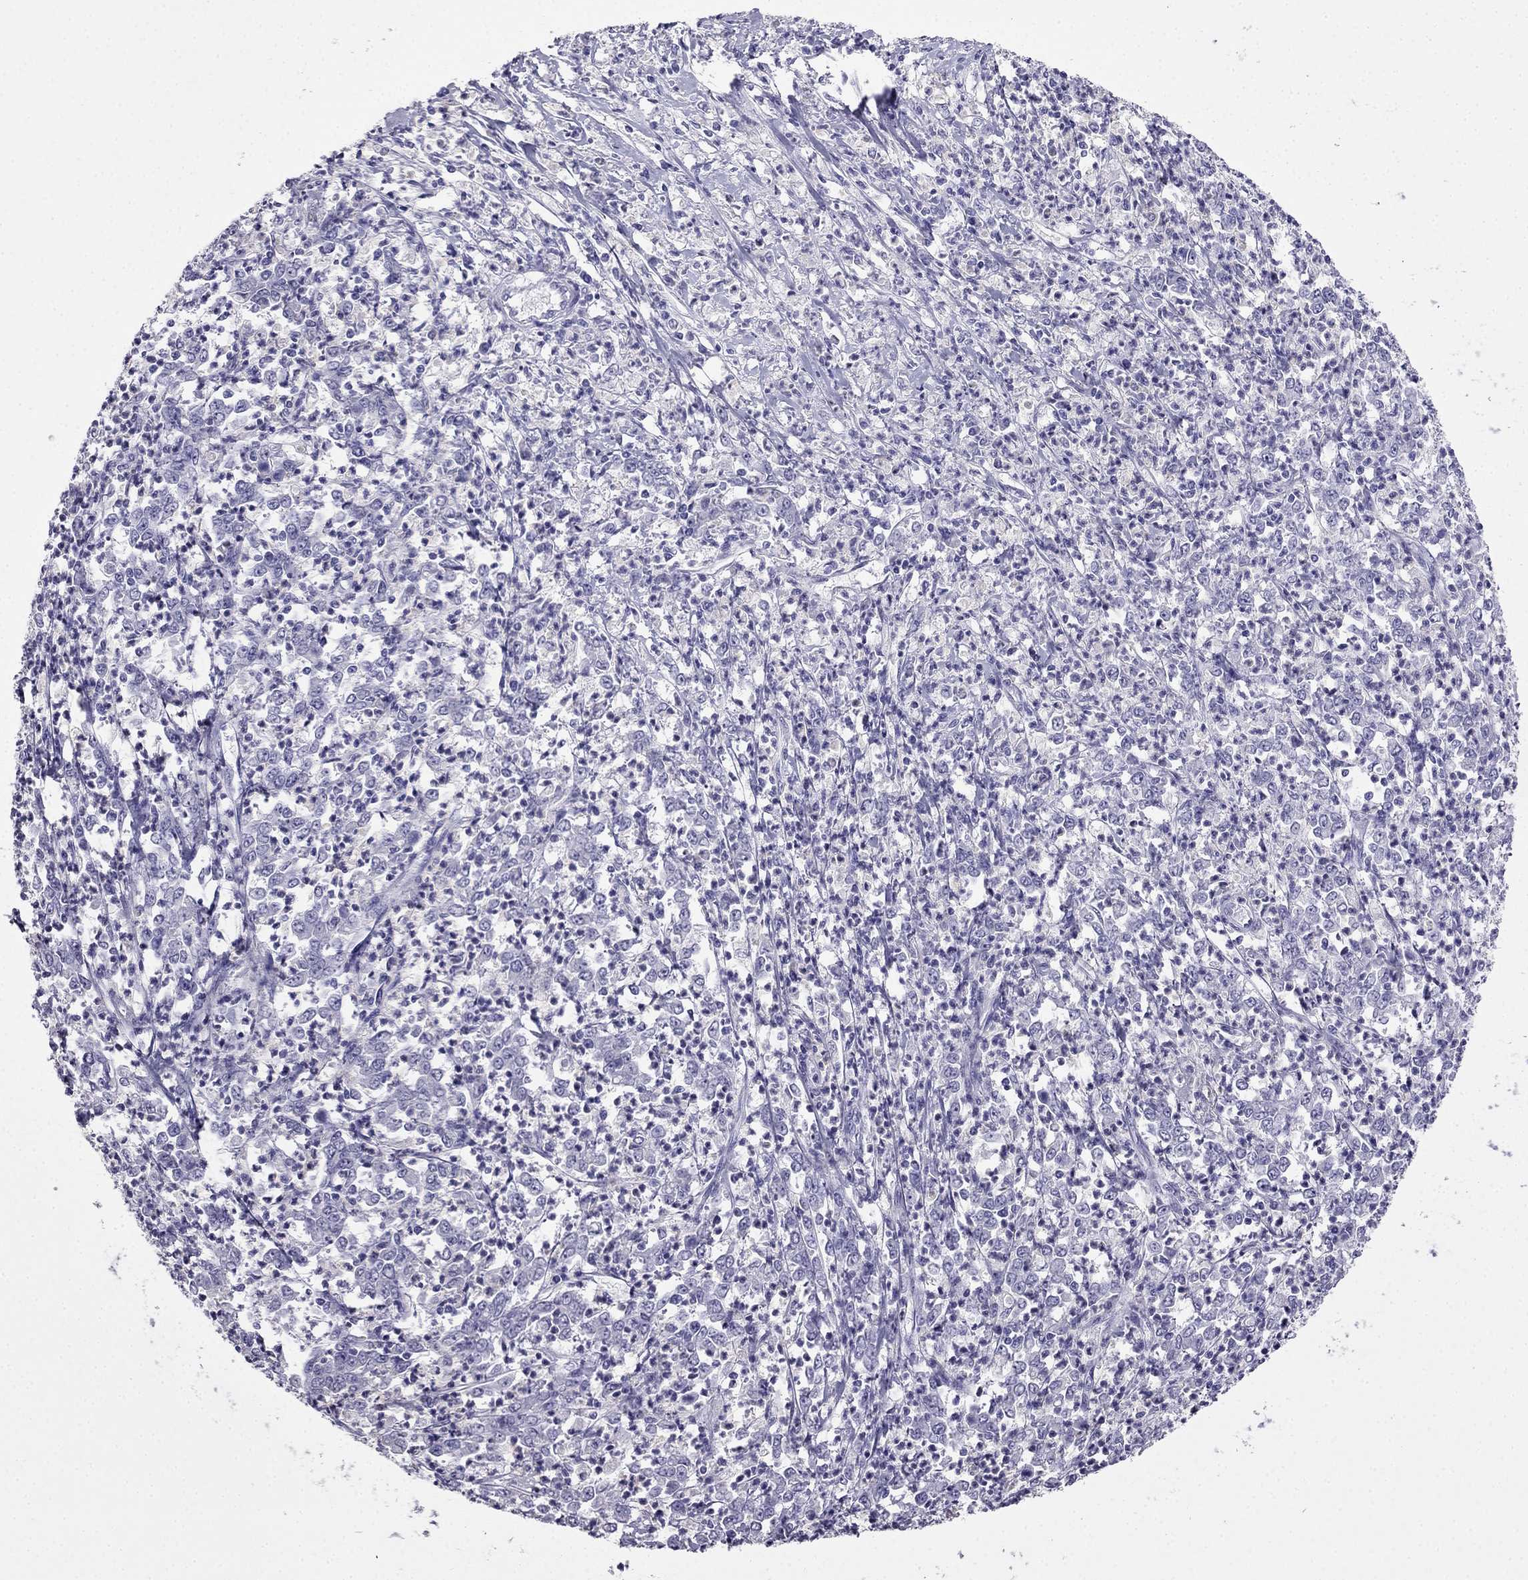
{"staining": {"intensity": "negative", "quantity": "none", "location": "none"}, "tissue": "stomach cancer", "cell_type": "Tumor cells", "image_type": "cancer", "snomed": [{"axis": "morphology", "description": "Adenocarcinoma, NOS"}, {"axis": "topography", "description": "Stomach, lower"}], "caption": "An image of human adenocarcinoma (stomach) is negative for staining in tumor cells. (DAB (3,3'-diaminobenzidine) IHC, high magnification).", "gene": "CDHR4", "patient": {"sex": "female", "age": 71}}